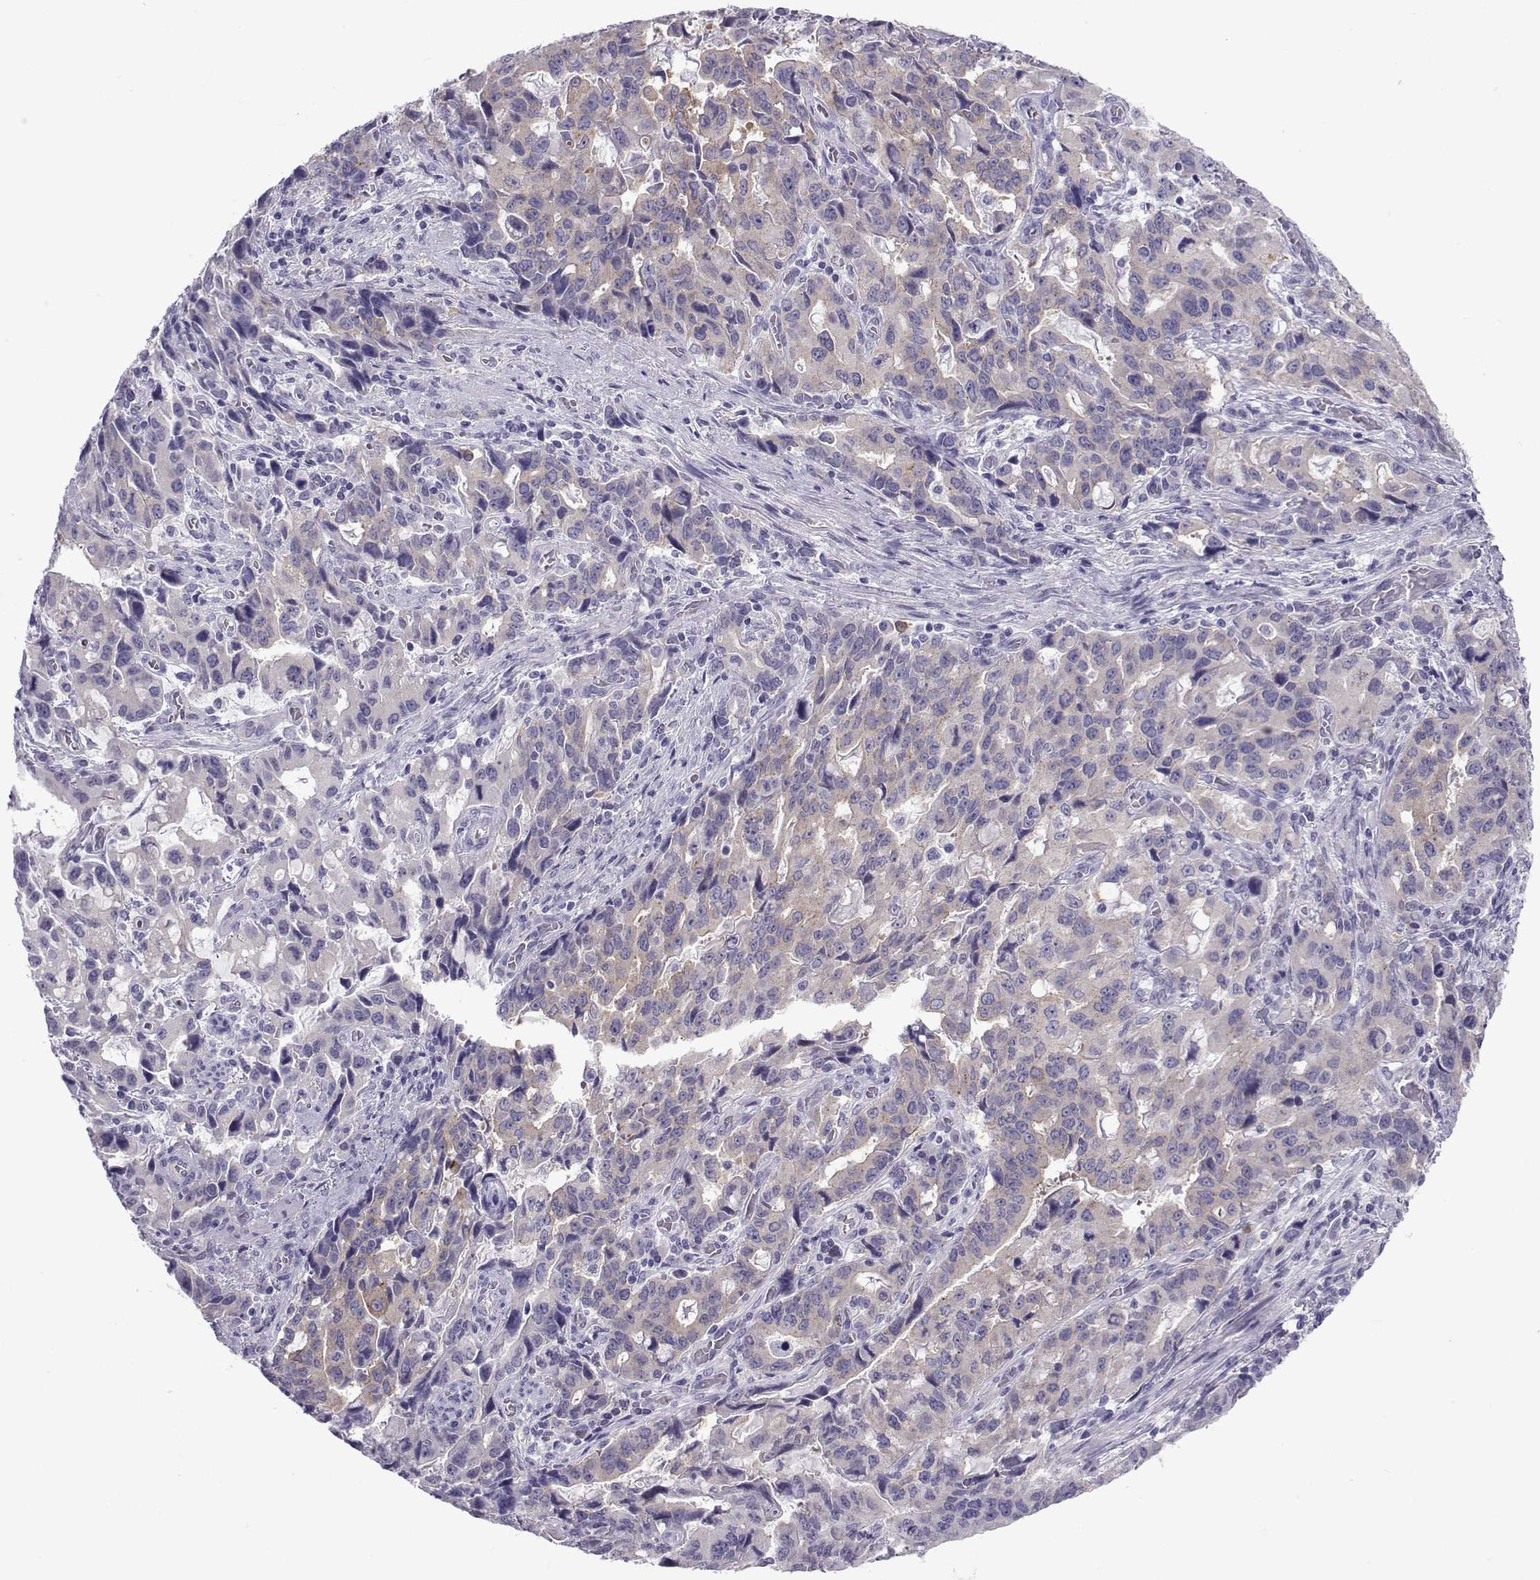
{"staining": {"intensity": "weak", "quantity": "25%-75%", "location": "cytoplasmic/membranous"}, "tissue": "stomach cancer", "cell_type": "Tumor cells", "image_type": "cancer", "snomed": [{"axis": "morphology", "description": "Adenocarcinoma, NOS"}, {"axis": "topography", "description": "Stomach, upper"}], "caption": "Adenocarcinoma (stomach) stained with IHC shows weak cytoplasmic/membranous positivity in approximately 25%-75% of tumor cells.", "gene": "COL22A1", "patient": {"sex": "male", "age": 85}}